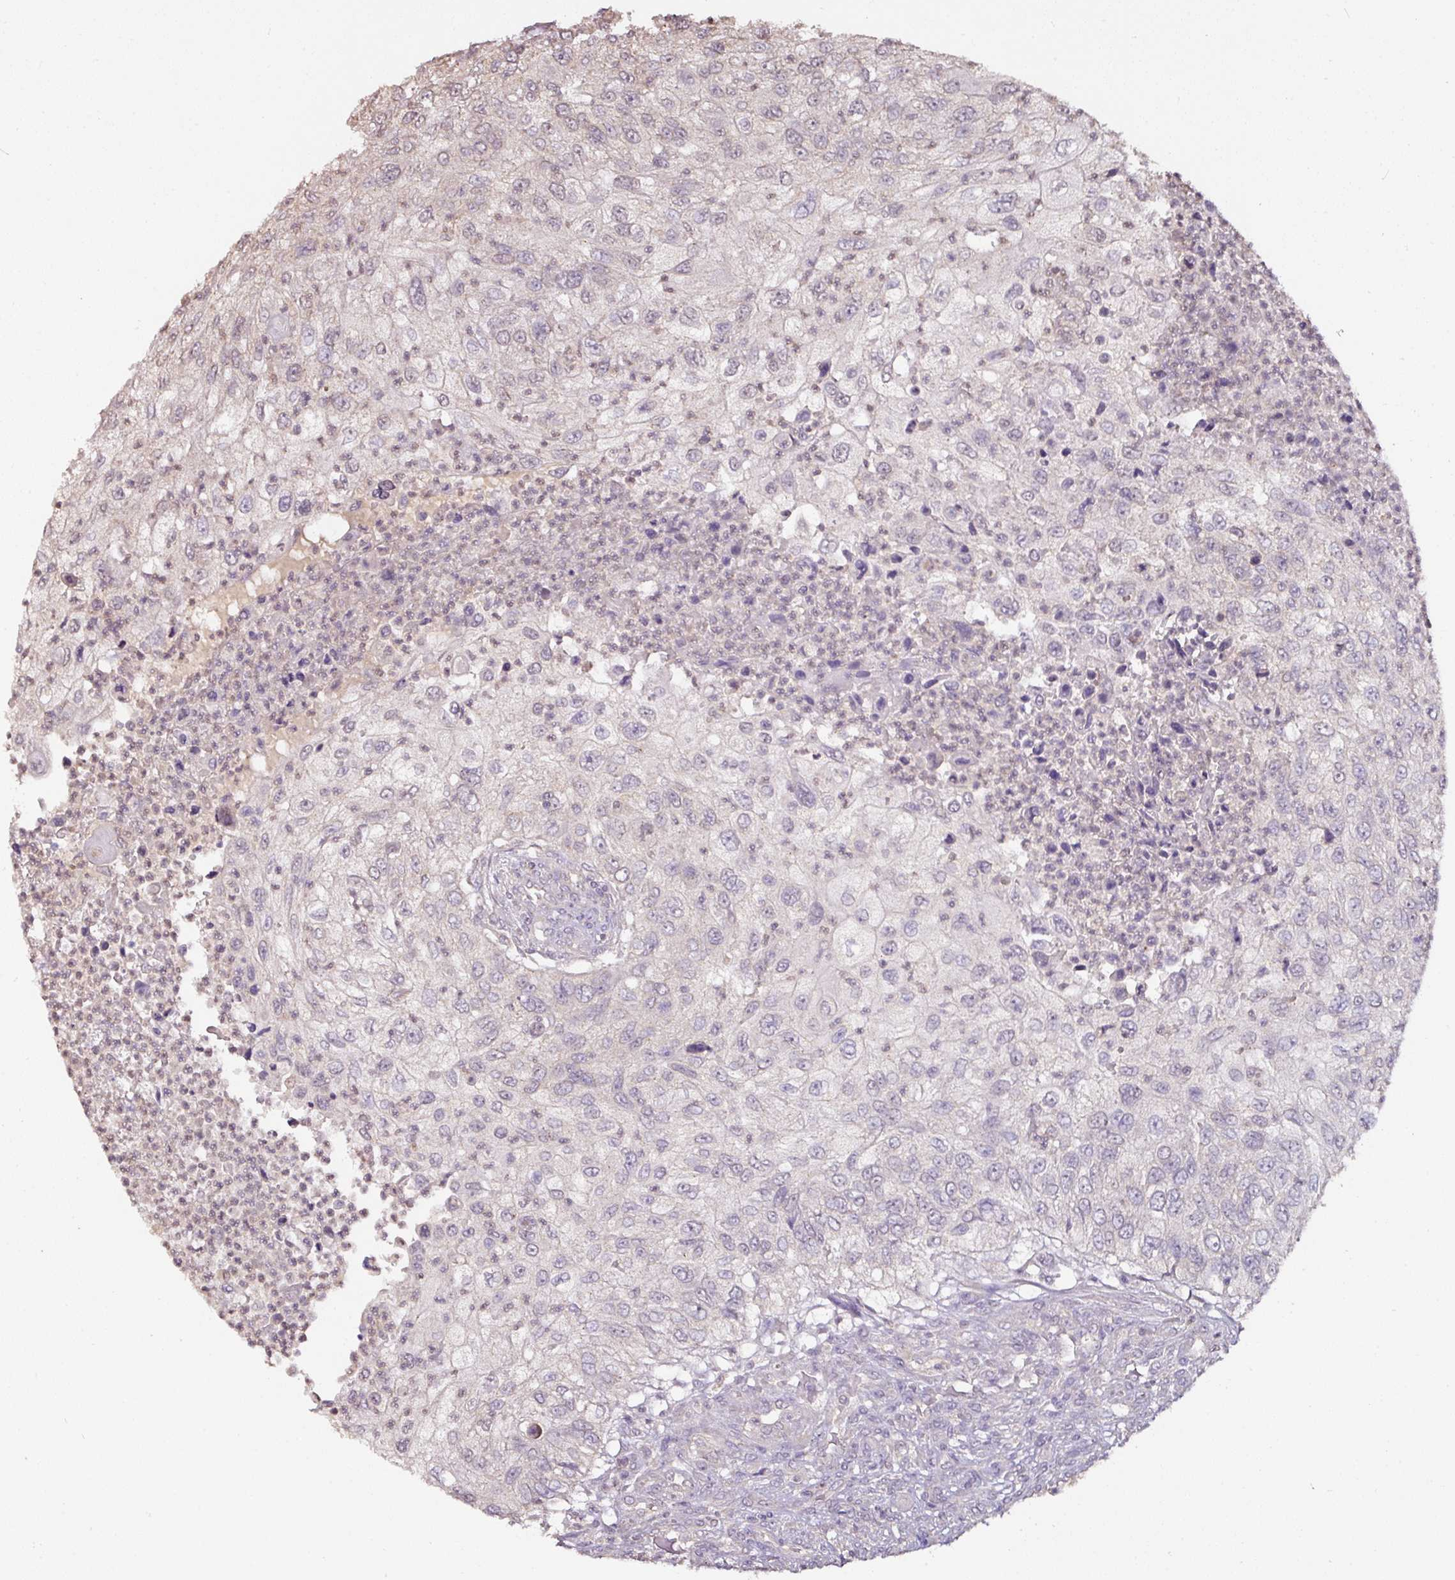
{"staining": {"intensity": "negative", "quantity": "none", "location": "none"}, "tissue": "urothelial cancer", "cell_type": "Tumor cells", "image_type": "cancer", "snomed": [{"axis": "morphology", "description": "Urothelial carcinoma, High grade"}, {"axis": "topography", "description": "Urinary bladder"}], "caption": "Protein analysis of urothelial cancer reveals no significant positivity in tumor cells.", "gene": "RPL38", "patient": {"sex": "female", "age": 60}}